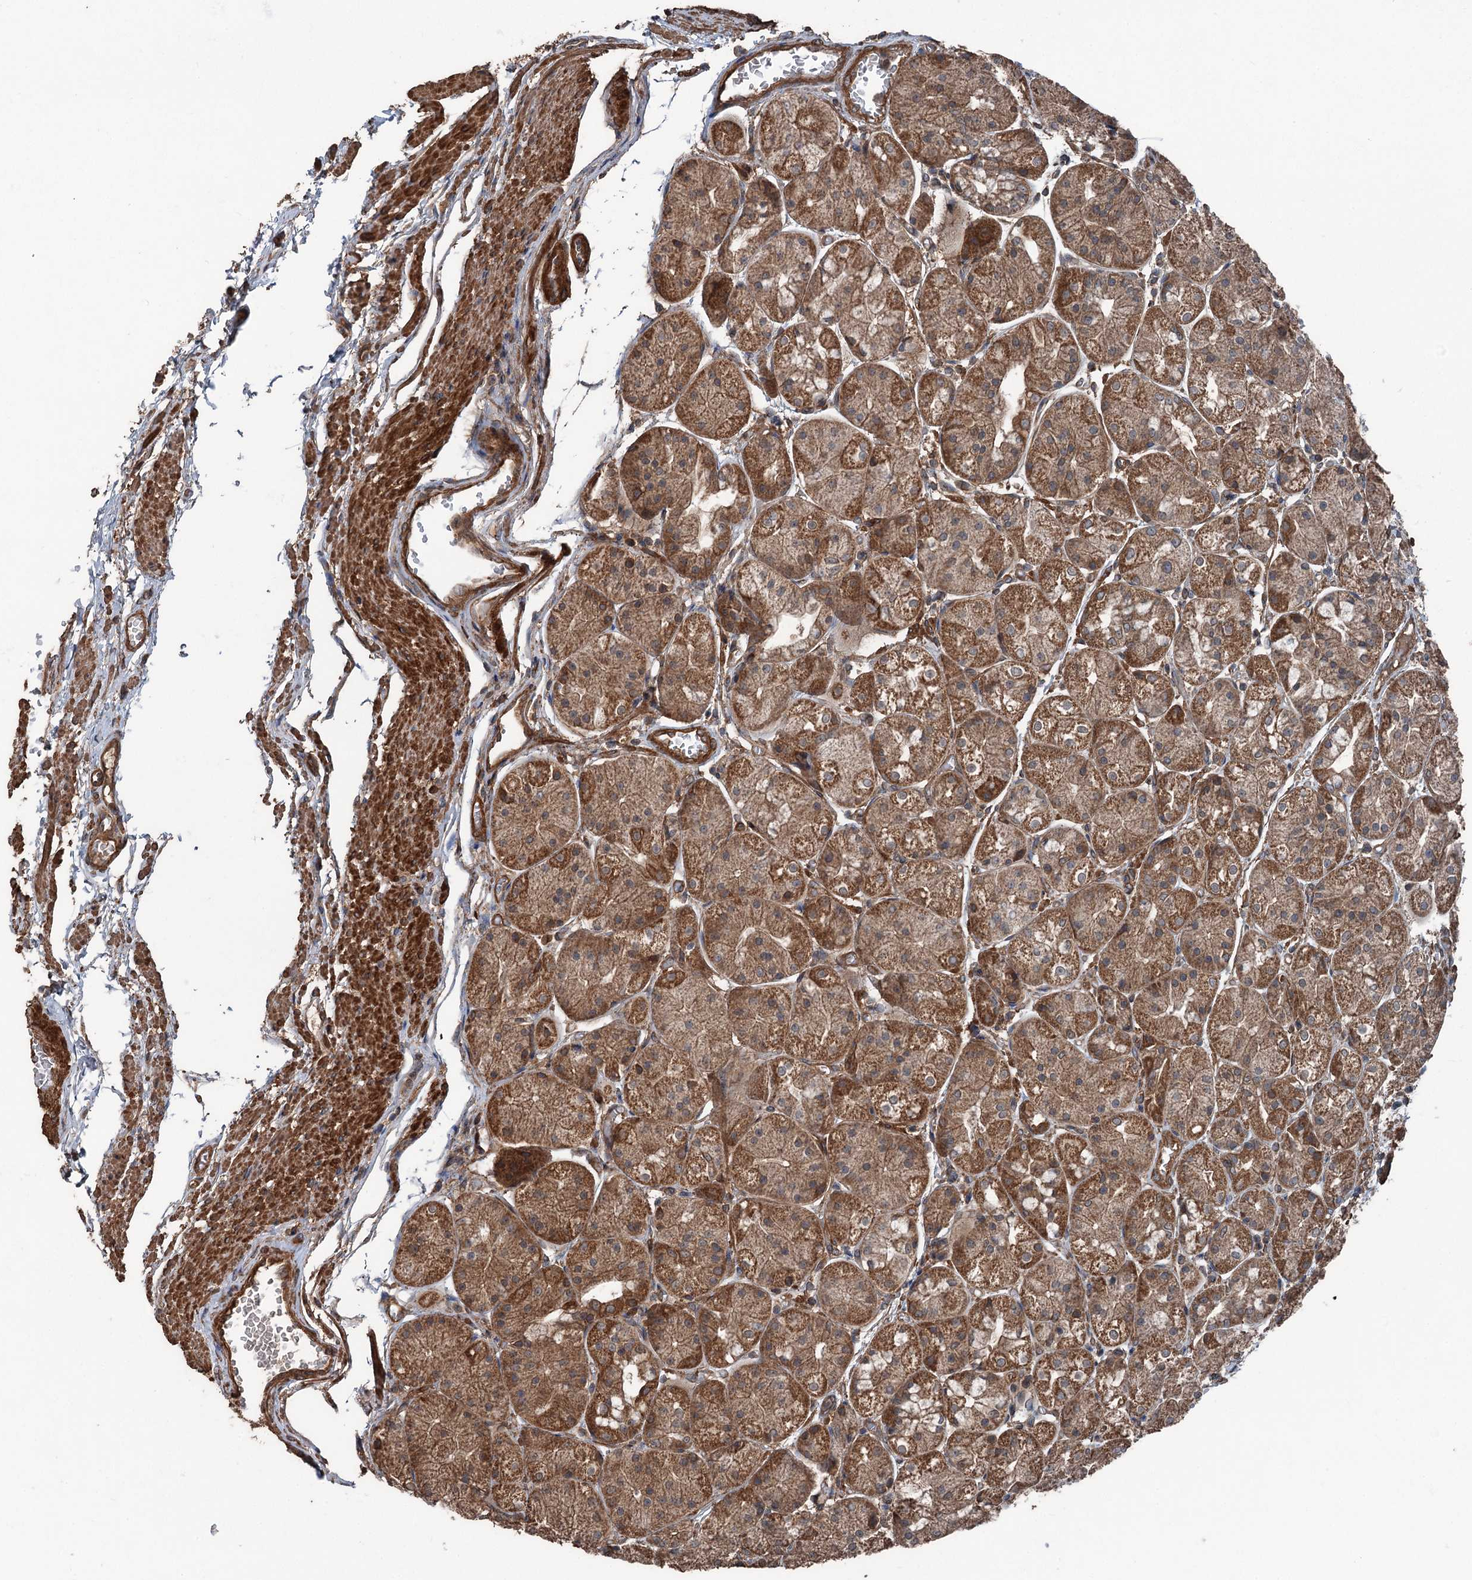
{"staining": {"intensity": "moderate", "quantity": ">75%", "location": "cytoplasmic/membranous"}, "tissue": "stomach", "cell_type": "Glandular cells", "image_type": "normal", "snomed": [{"axis": "morphology", "description": "Normal tissue, NOS"}, {"axis": "topography", "description": "Stomach, upper"}], "caption": "Immunohistochemical staining of normal human stomach exhibits medium levels of moderate cytoplasmic/membranous staining in about >75% of glandular cells.", "gene": "RNF214", "patient": {"sex": "male", "age": 72}}